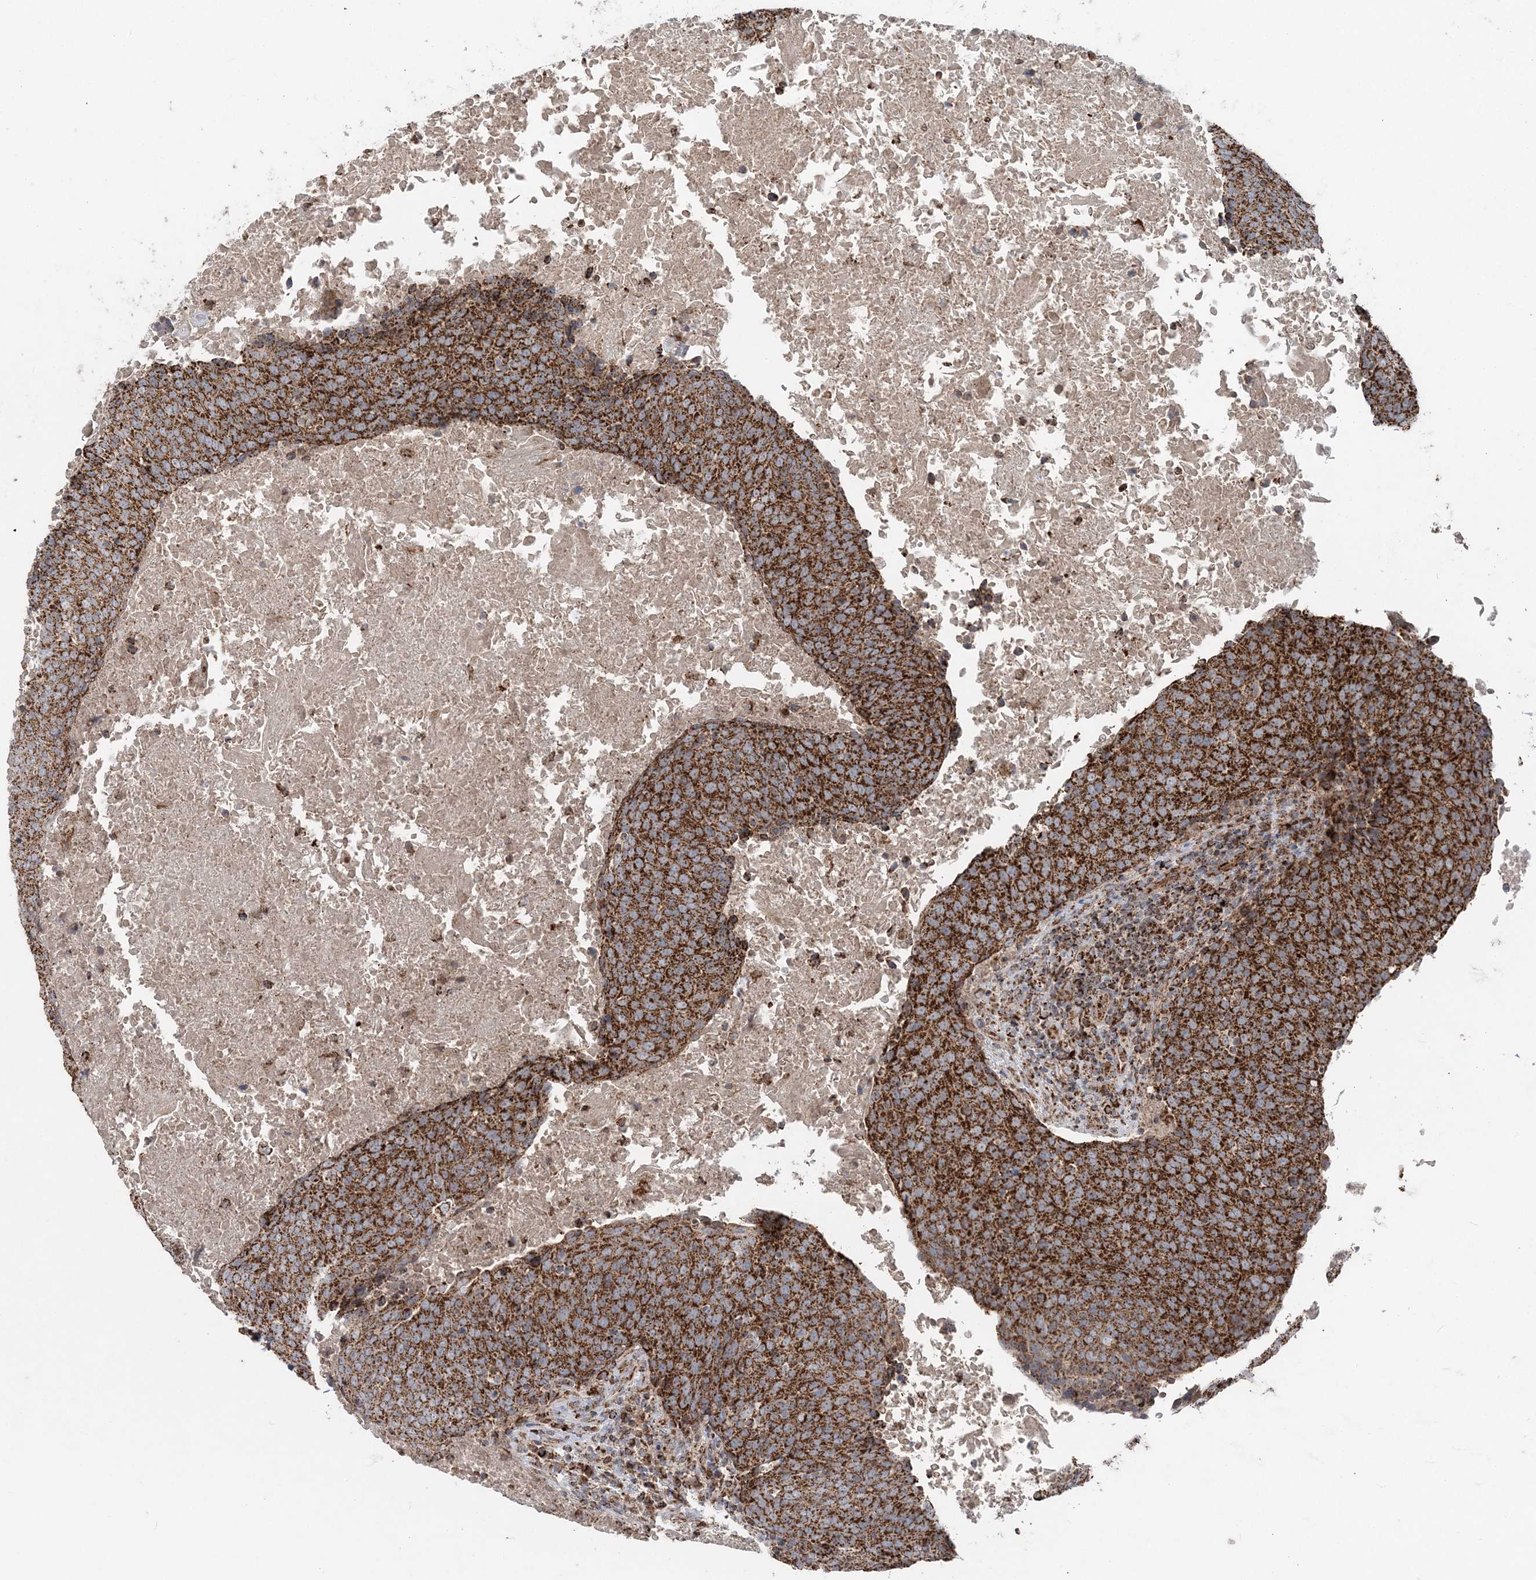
{"staining": {"intensity": "strong", "quantity": ">75%", "location": "cytoplasmic/membranous"}, "tissue": "head and neck cancer", "cell_type": "Tumor cells", "image_type": "cancer", "snomed": [{"axis": "morphology", "description": "Squamous cell carcinoma, NOS"}, {"axis": "morphology", "description": "Squamous cell carcinoma, metastatic, NOS"}, {"axis": "topography", "description": "Lymph node"}, {"axis": "topography", "description": "Head-Neck"}], "caption": "DAB immunohistochemical staining of human head and neck cancer reveals strong cytoplasmic/membranous protein staining in about >75% of tumor cells.", "gene": "LRPPRC", "patient": {"sex": "male", "age": 62}}